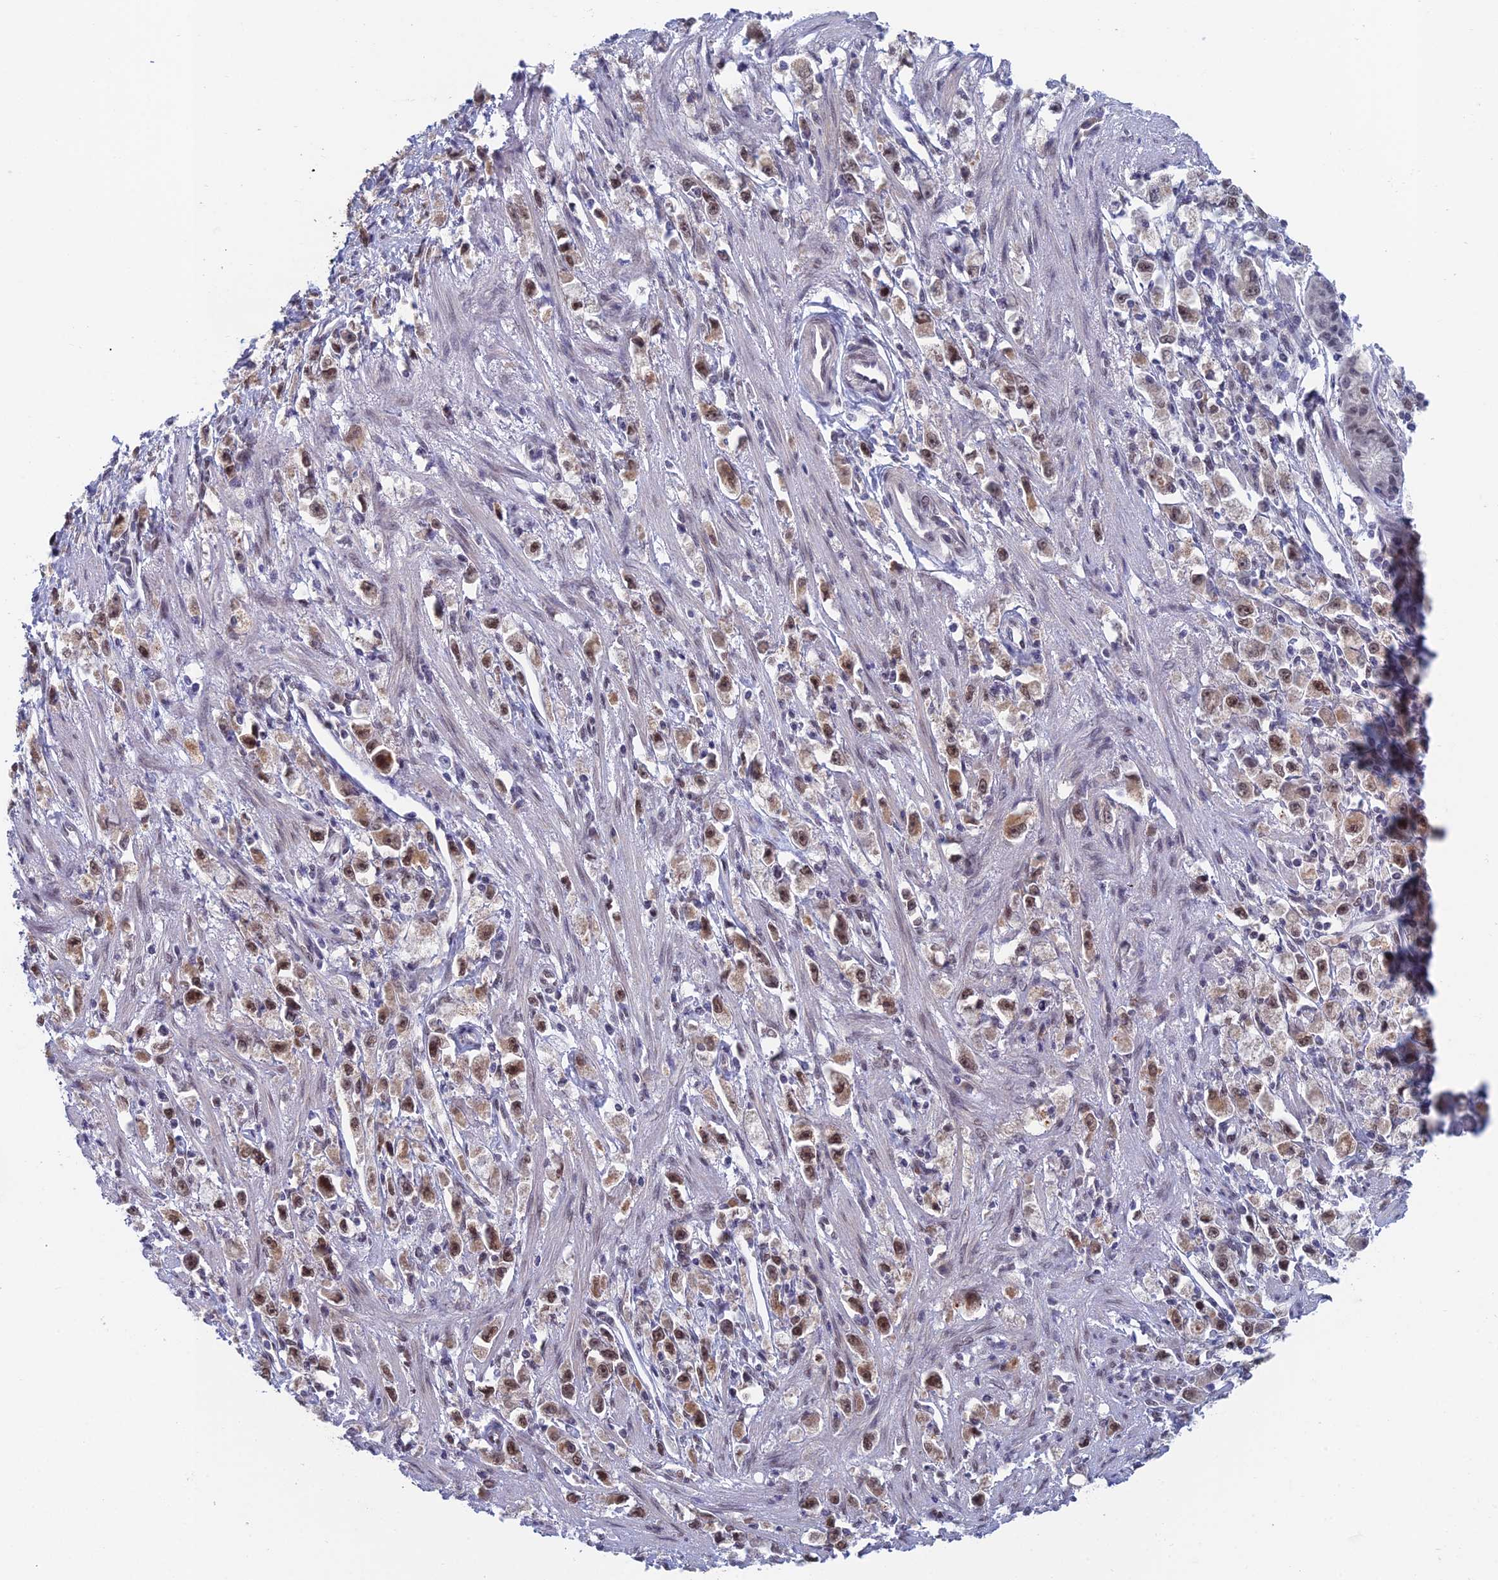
{"staining": {"intensity": "moderate", "quantity": ">75%", "location": "cytoplasmic/membranous,nuclear"}, "tissue": "stomach cancer", "cell_type": "Tumor cells", "image_type": "cancer", "snomed": [{"axis": "morphology", "description": "Adenocarcinoma, NOS"}, {"axis": "topography", "description": "Stomach"}], "caption": "The immunohistochemical stain highlights moderate cytoplasmic/membranous and nuclear staining in tumor cells of stomach cancer tissue.", "gene": "NABP2", "patient": {"sex": "female", "age": 59}}